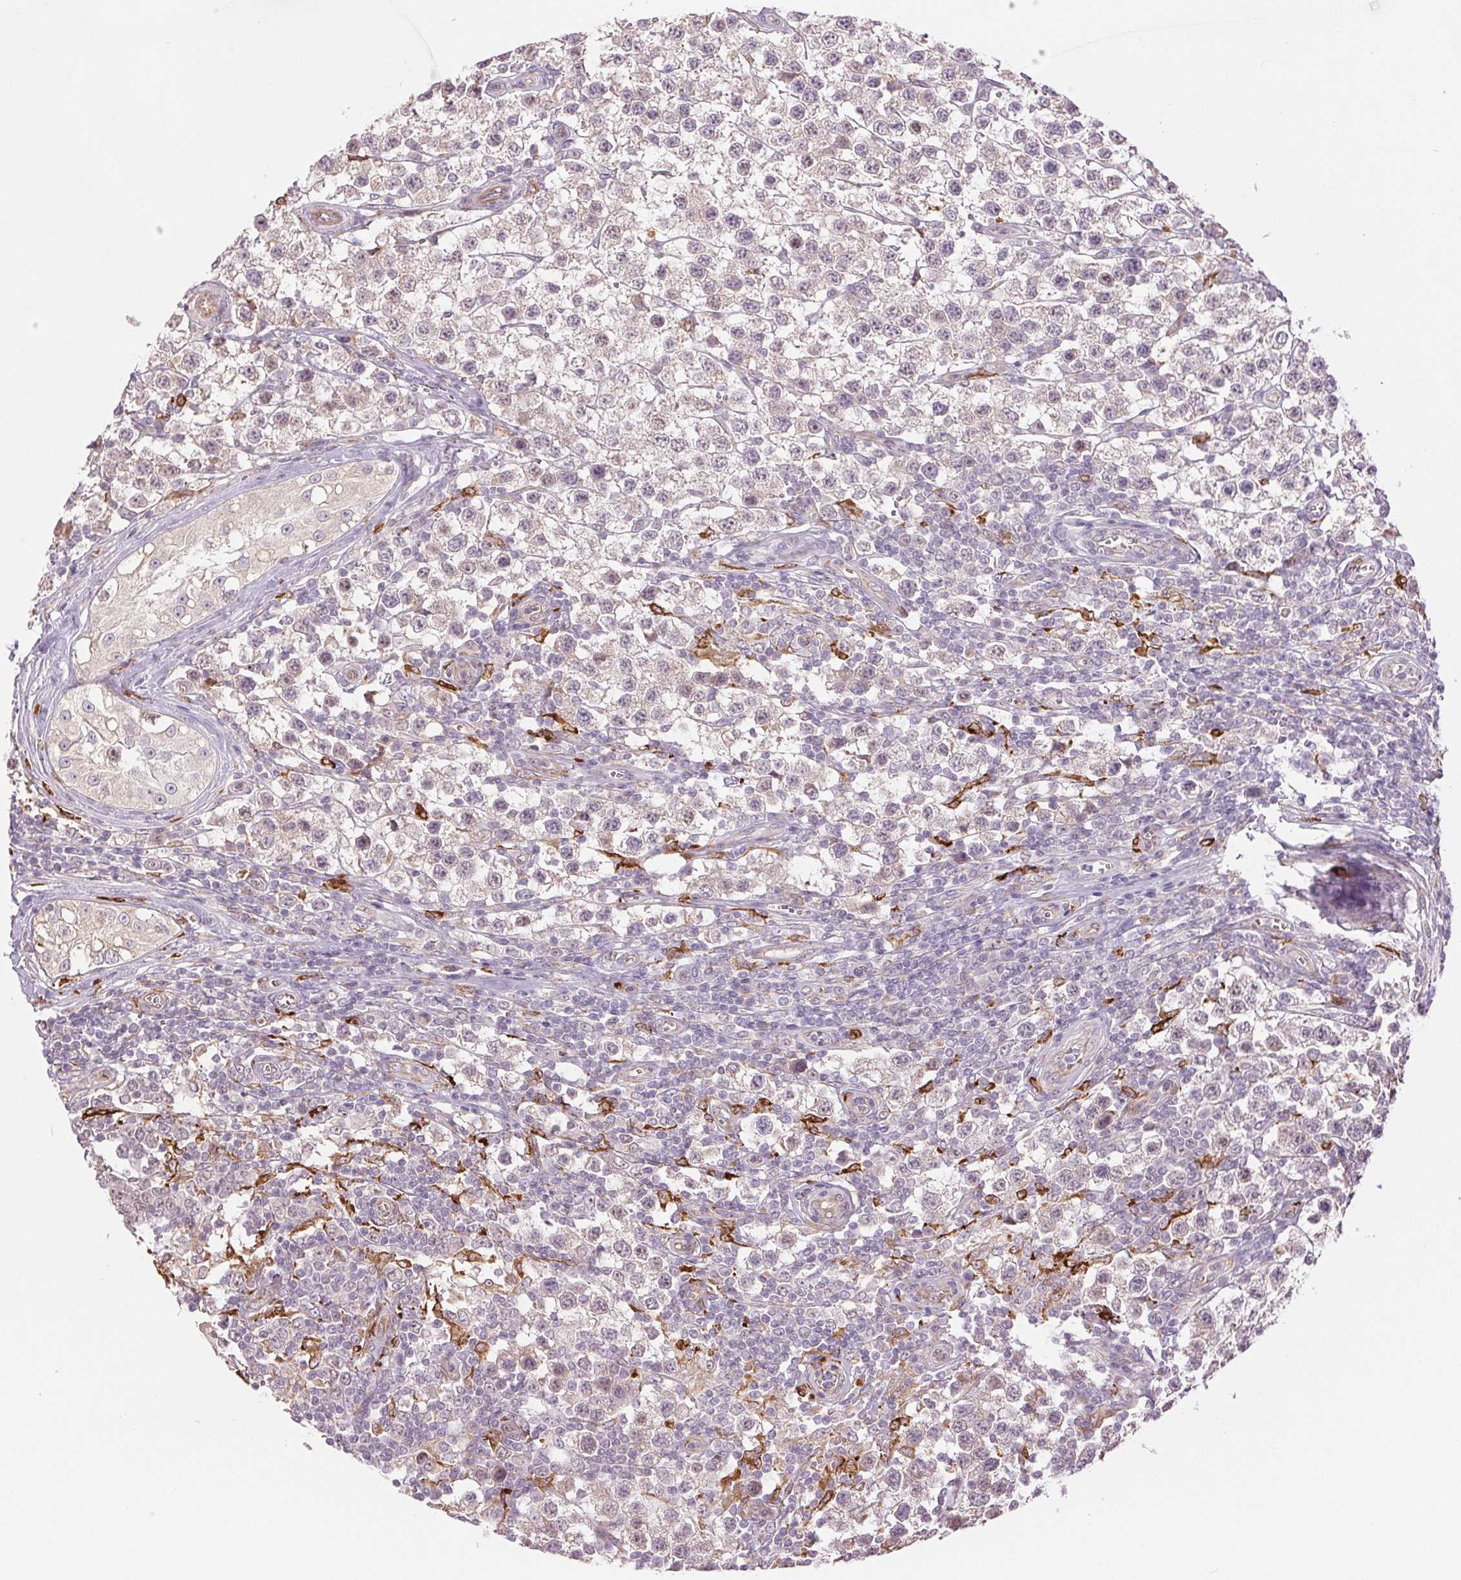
{"staining": {"intensity": "negative", "quantity": "none", "location": "none"}, "tissue": "testis cancer", "cell_type": "Tumor cells", "image_type": "cancer", "snomed": [{"axis": "morphology", "description": "Seminoma, NOS"}, {"axis": "topography", "description": "Testis"}], "caption": "Image shows no significant protein staining in tumor cells of testis cancer.", "gene": "METTL17", "patient": {"sex": "male", "age": 34}}